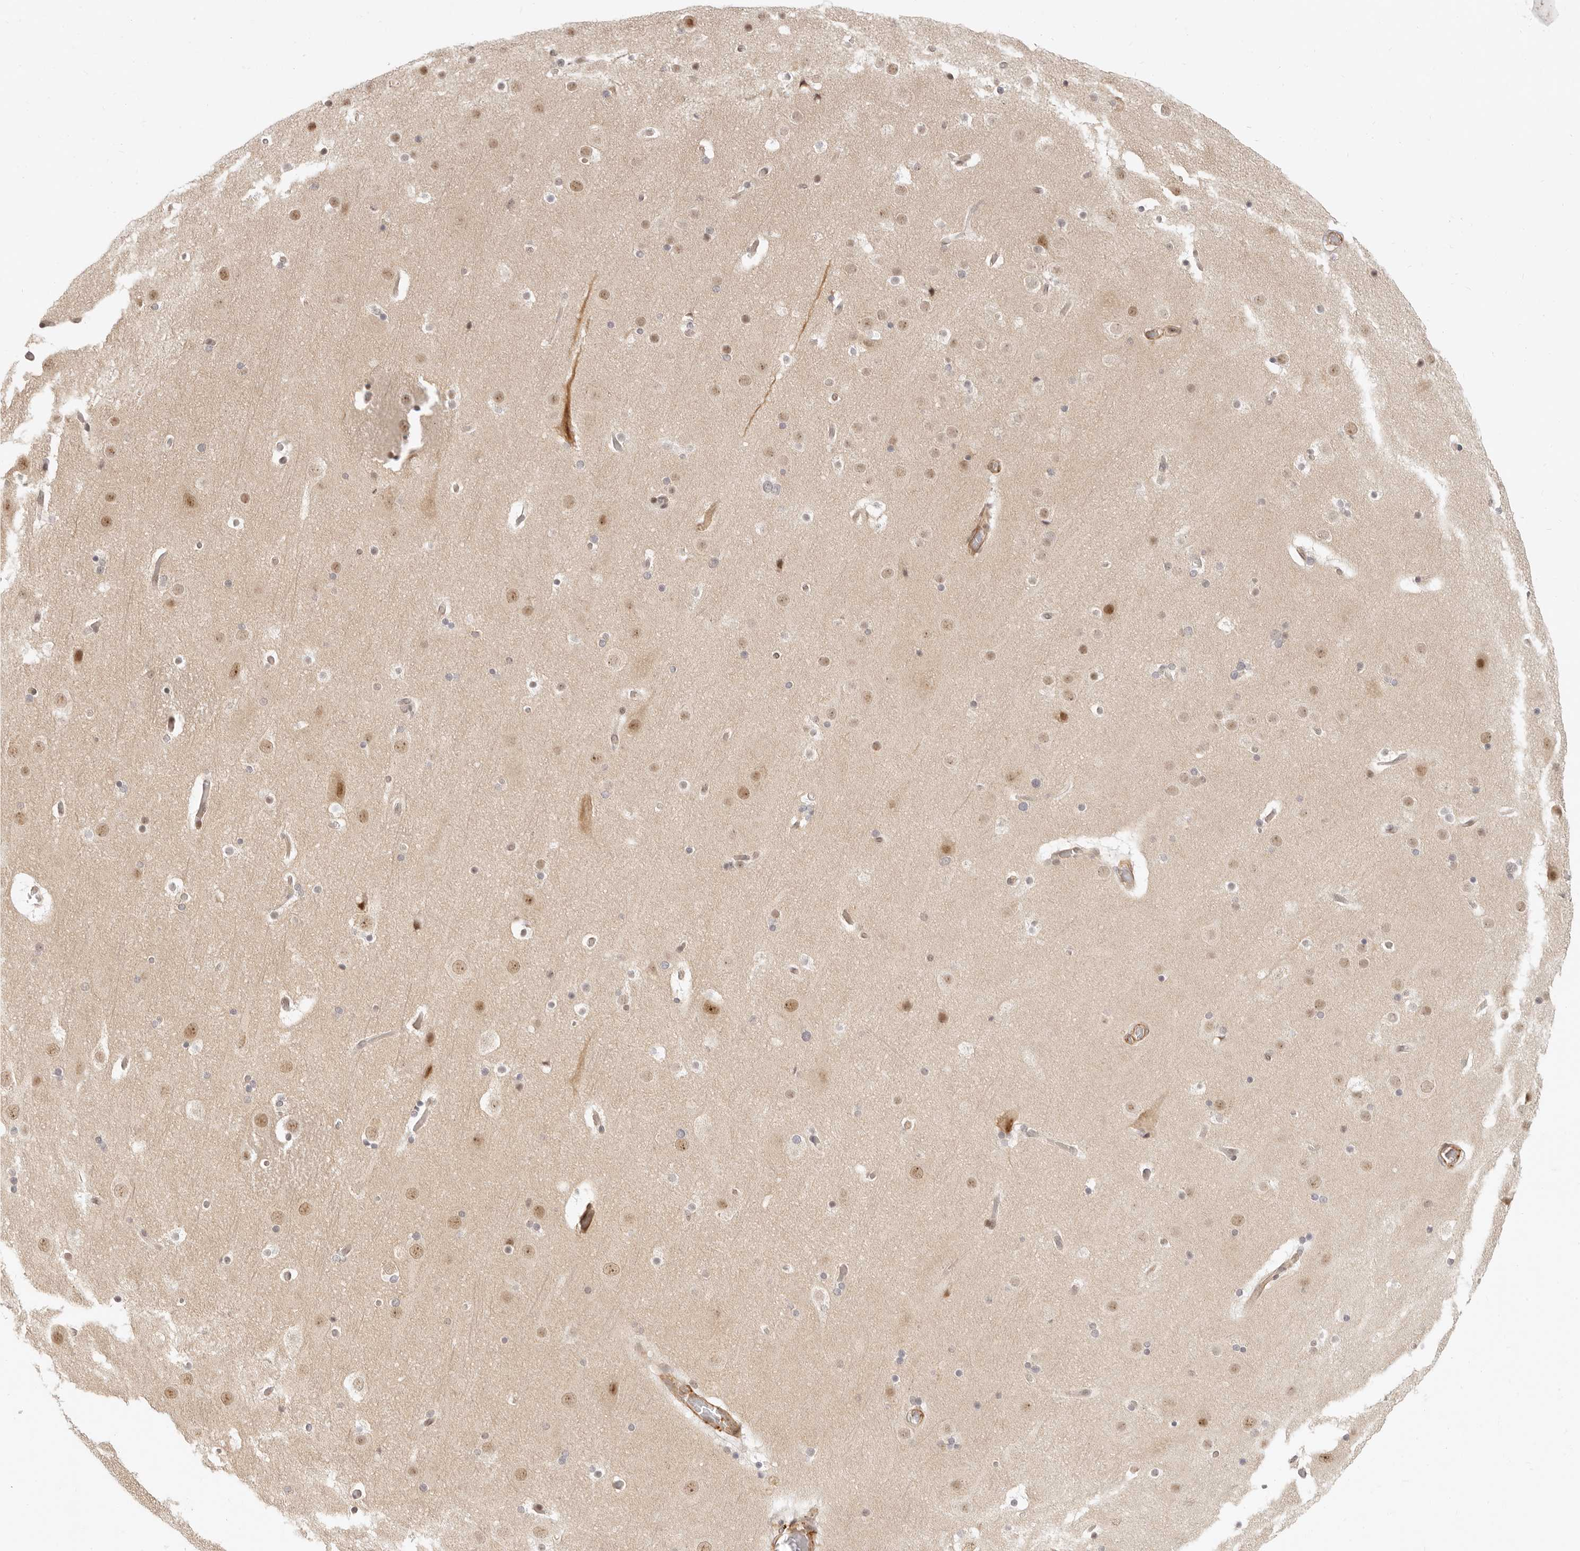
{"staining": {"intensity": "moderate", "quantity": ">75%", "location": "cytoplasmic/membranous"}, "tissue": "cerebral cortex", "cell_type": "Endothelial cells", "image_type": "normal", "snomed": [{"axis": "morphology", "description": "Normal tissue, NOS"}, {"axis": "topography", "description": "Cerebral cortex"}], "caption": "Protein staining reveals moderate cytoplasmic/membranous staining in about >75% of endothelial cells in normal cerebral cortex.", "gene": "BAP1", "patient": {"sex": "male", "age": 57}}